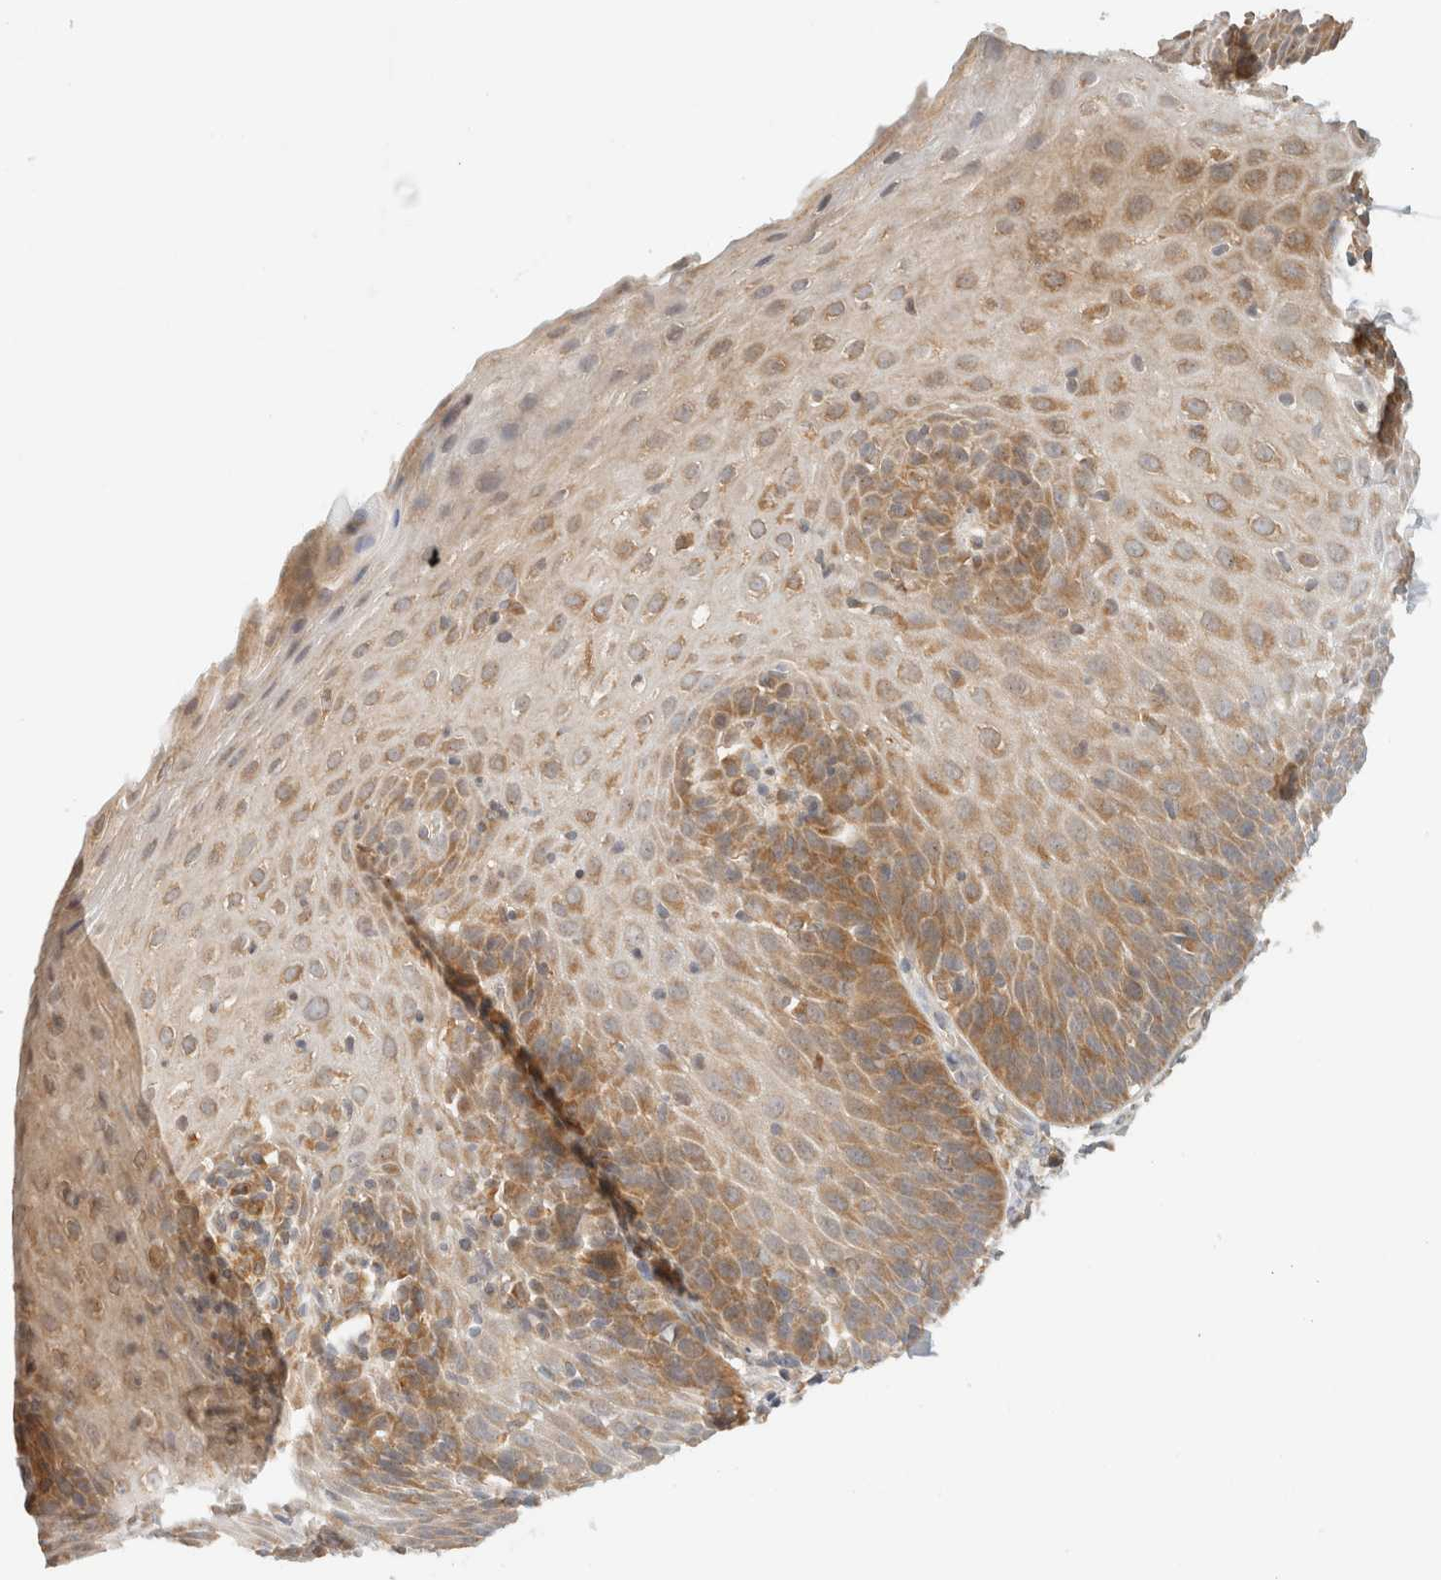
{"staining": {"intensity": "moderate", "quantity": "25%-75%", "location": "cytoplasmic/membranous"}, "tissue": "esophagus", "cell_type": "Squamous epithelial cells", "image_type": "normal", "snomed": [{"axis": "morphology", "description": "Normal tissue, NOS"}, {"axis": "topography", "description": "Esophagus"}], "caption": "Human esophagus stained with a brown dye exhibits moderate cytoplasmic/membranous positive positivity in about 25%-75% of squamous epithelial cells.", "gene": "TACC1", "patient": {"sex": "female", "age": 61}}